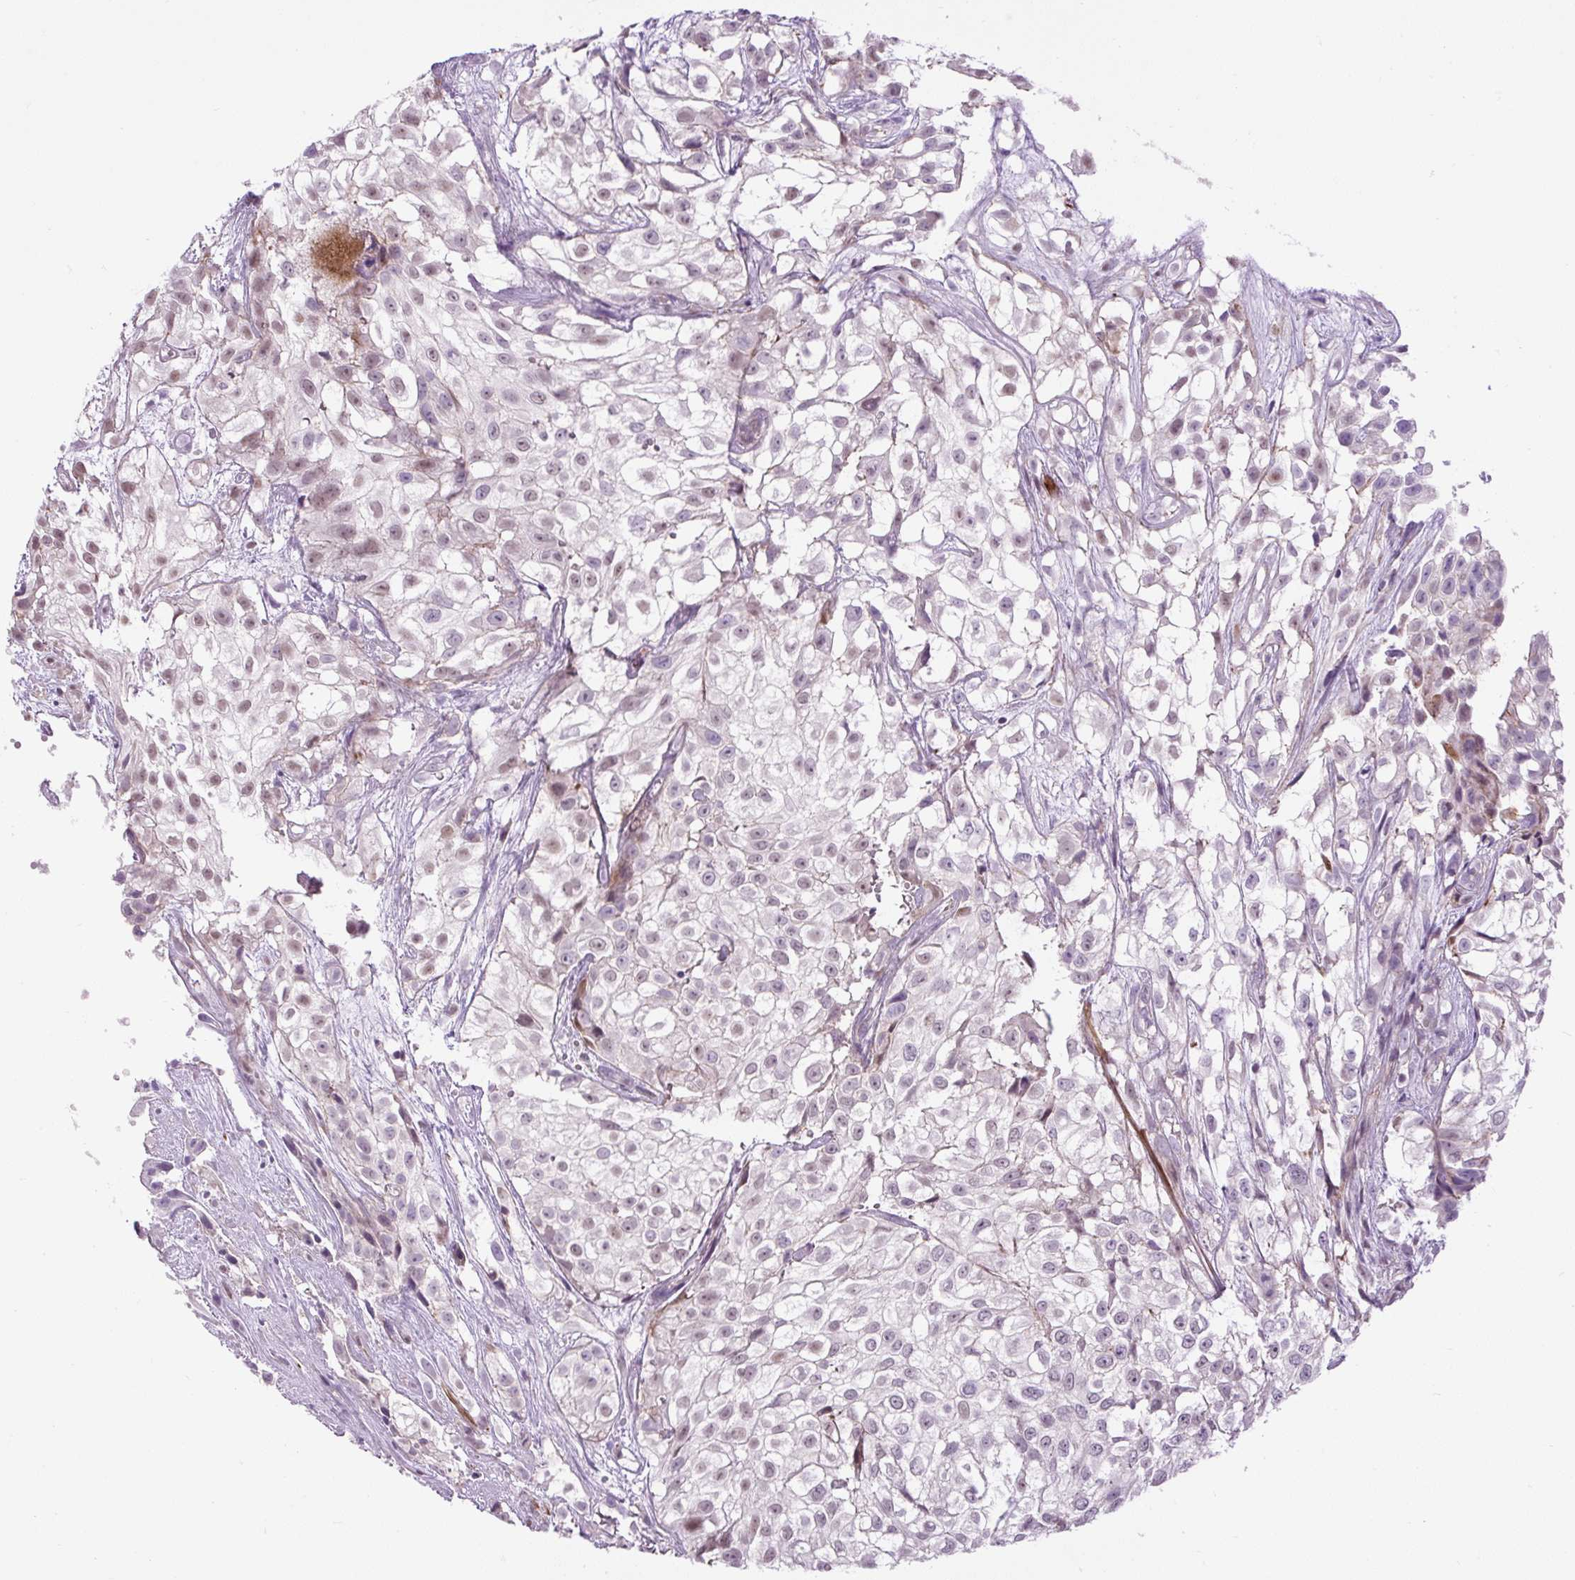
{"staining": {"intensity": "weak", "quantity": "25%-75%", "location": "cytoplasmic/membranous,nuclear"}, "tissue": "urothelial cancer", "cell_type": "Tumor cells", "image_type": "cancer", "snomed": [{"axis": "morphology", "description": "Urothelial carcinoma, High grade"}, {"axis": "topography", "description": "Urinary bladder"}], "caption": "This micrograph demonstrates IHC staining of human urothelial cancer, with low weak cytoplasmic/membranous and nuclear positivity in about 25%-75% of tumor cells.", "gene": "ZNF197", "patient": {"sex": "male", "age": 56}}